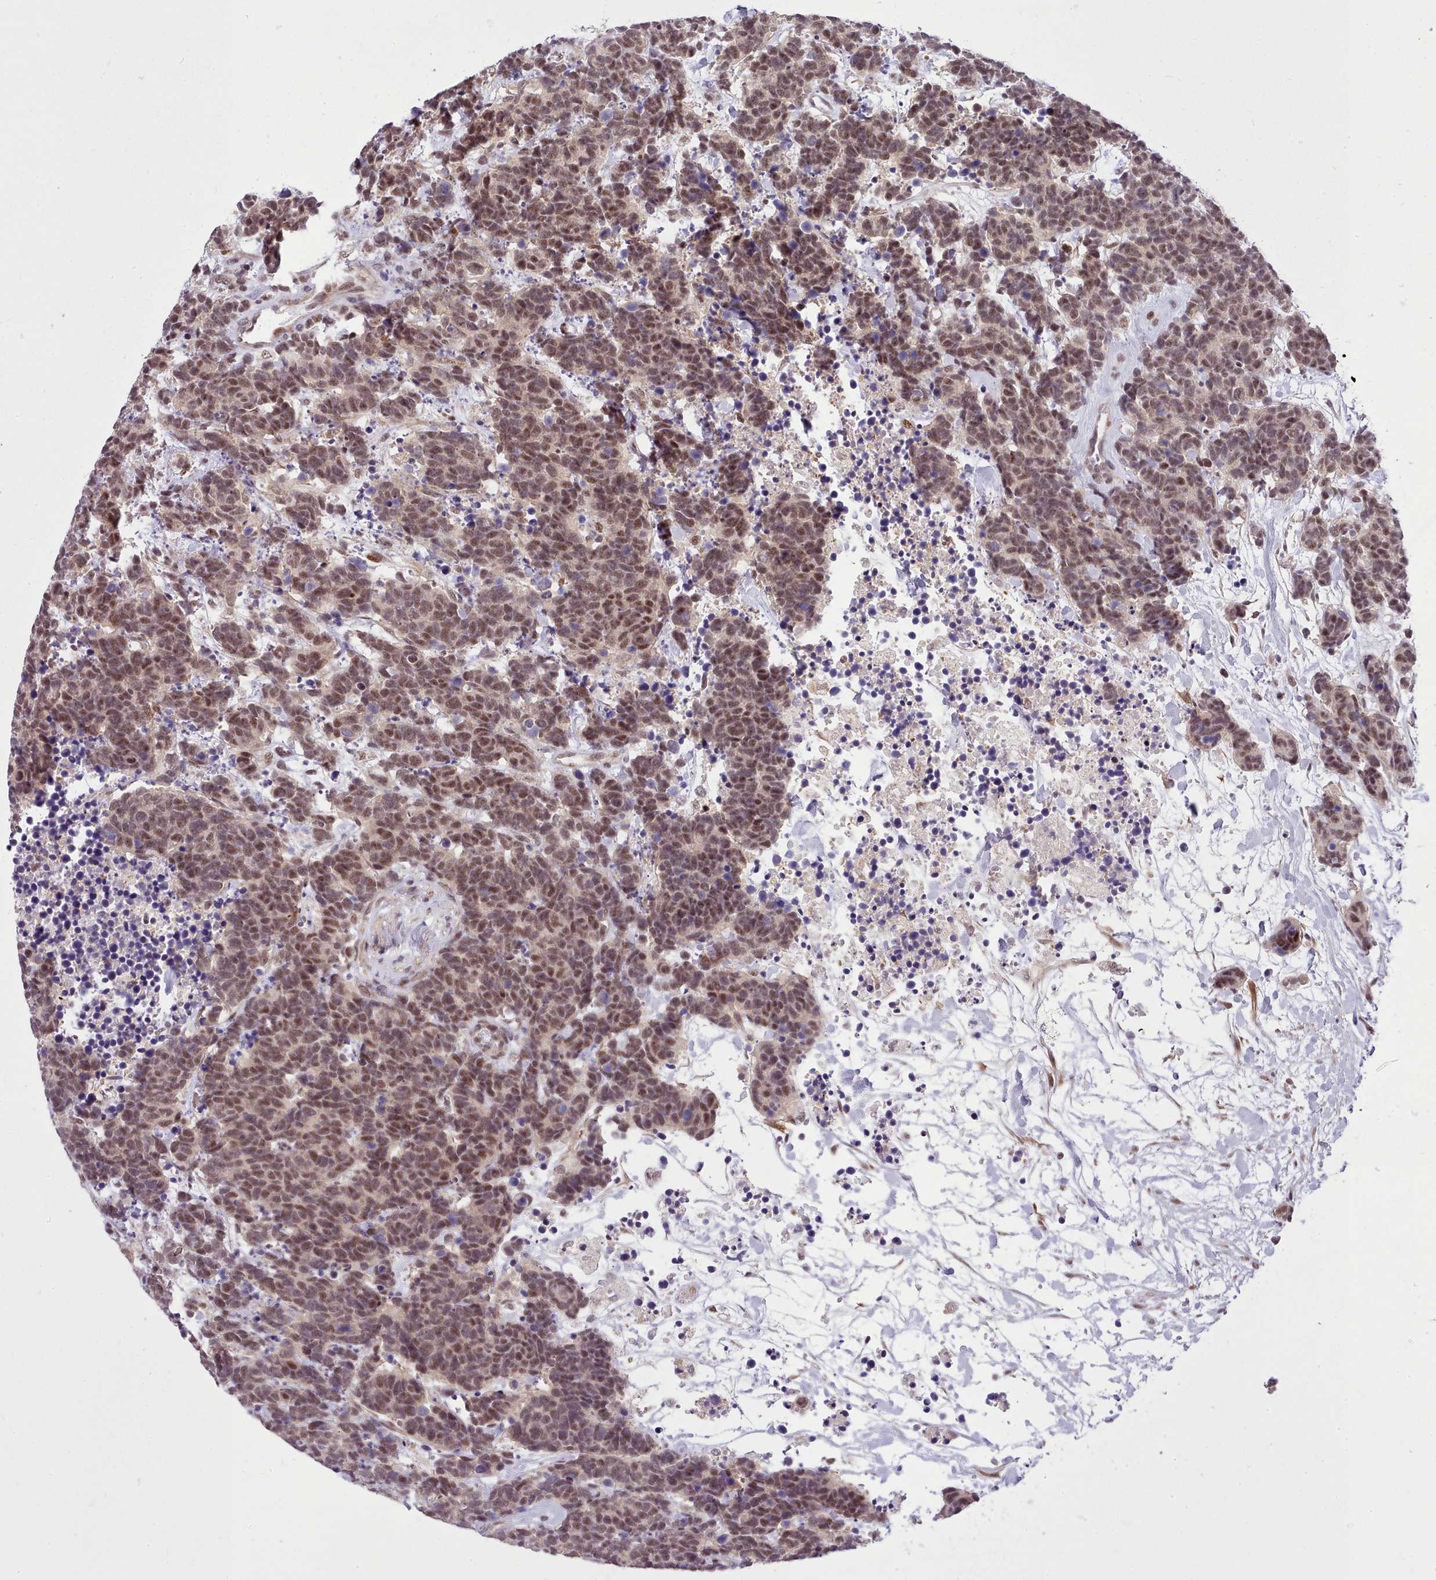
{"staining": {"intensity": "moderate", "quantity": ">75%", "location": "nuclear"}, "tissue": "carcinoid", "cell_type": "Tumor cells", "image_type": "cancer", "snomed": [{"axis": "morphology", "description": "Carcinoma, NOS"}, {"axis": "morphology", "description": "Carcinoid, malignant, NOS"}, {"axis": "topography", "description": "Prostate"}], "caption": "IHC (DAB) staining of carcinoma displays moderate nuclear protein expression in about >75% of tumor cells.", "gene": "HOXB7", "patient": {"sex": "male", "age": 57}}